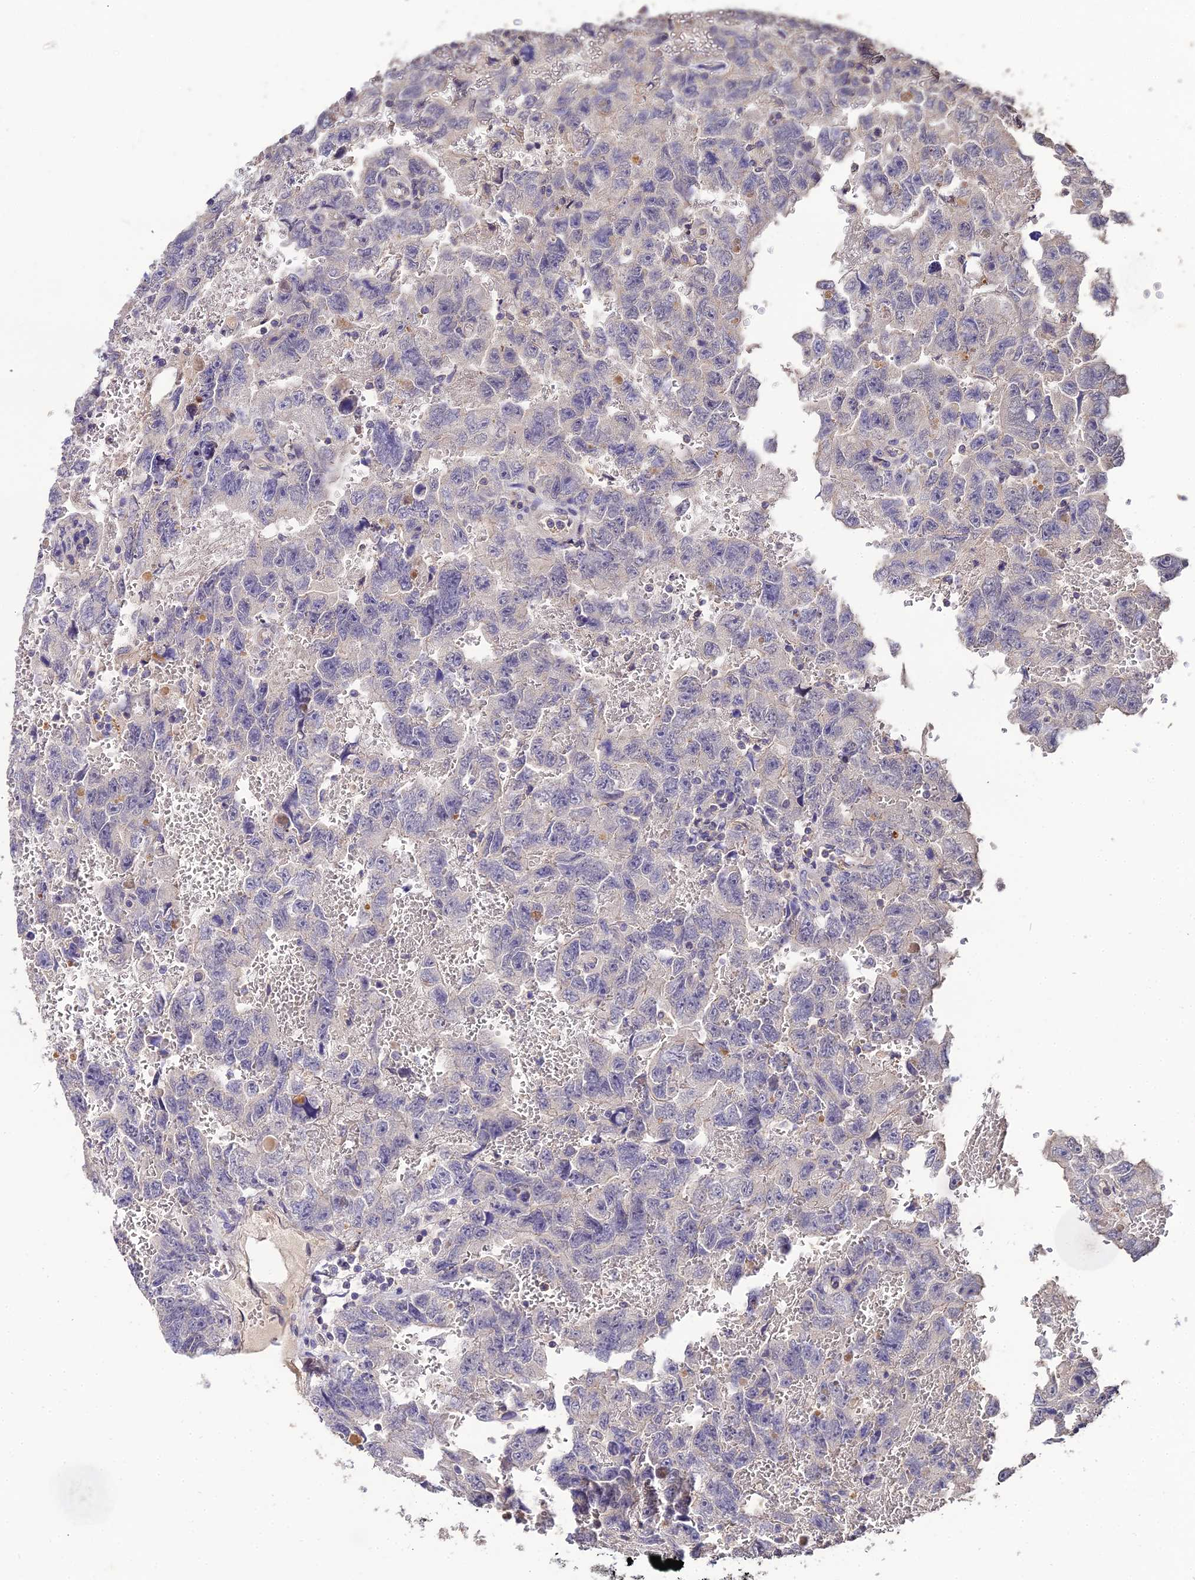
{"staining": {"intensity": "negative", "quantity": "none", "location": "none"}, "tissue": "testis cancer", "cell_type": "Tumor cells", "image_type": "cancer", "snomed": [{"axis": "morphology", "description": "Carcinoma, Embryonal, NOS"}, {"axis": "topography", "description": "Testis"}], "caption": "A photomicrograph of human testis embryonal carcinoma is negative for staining in tumor cells.", "gene": "LSM5", "patient": {"sex": "male", "age": 45}}